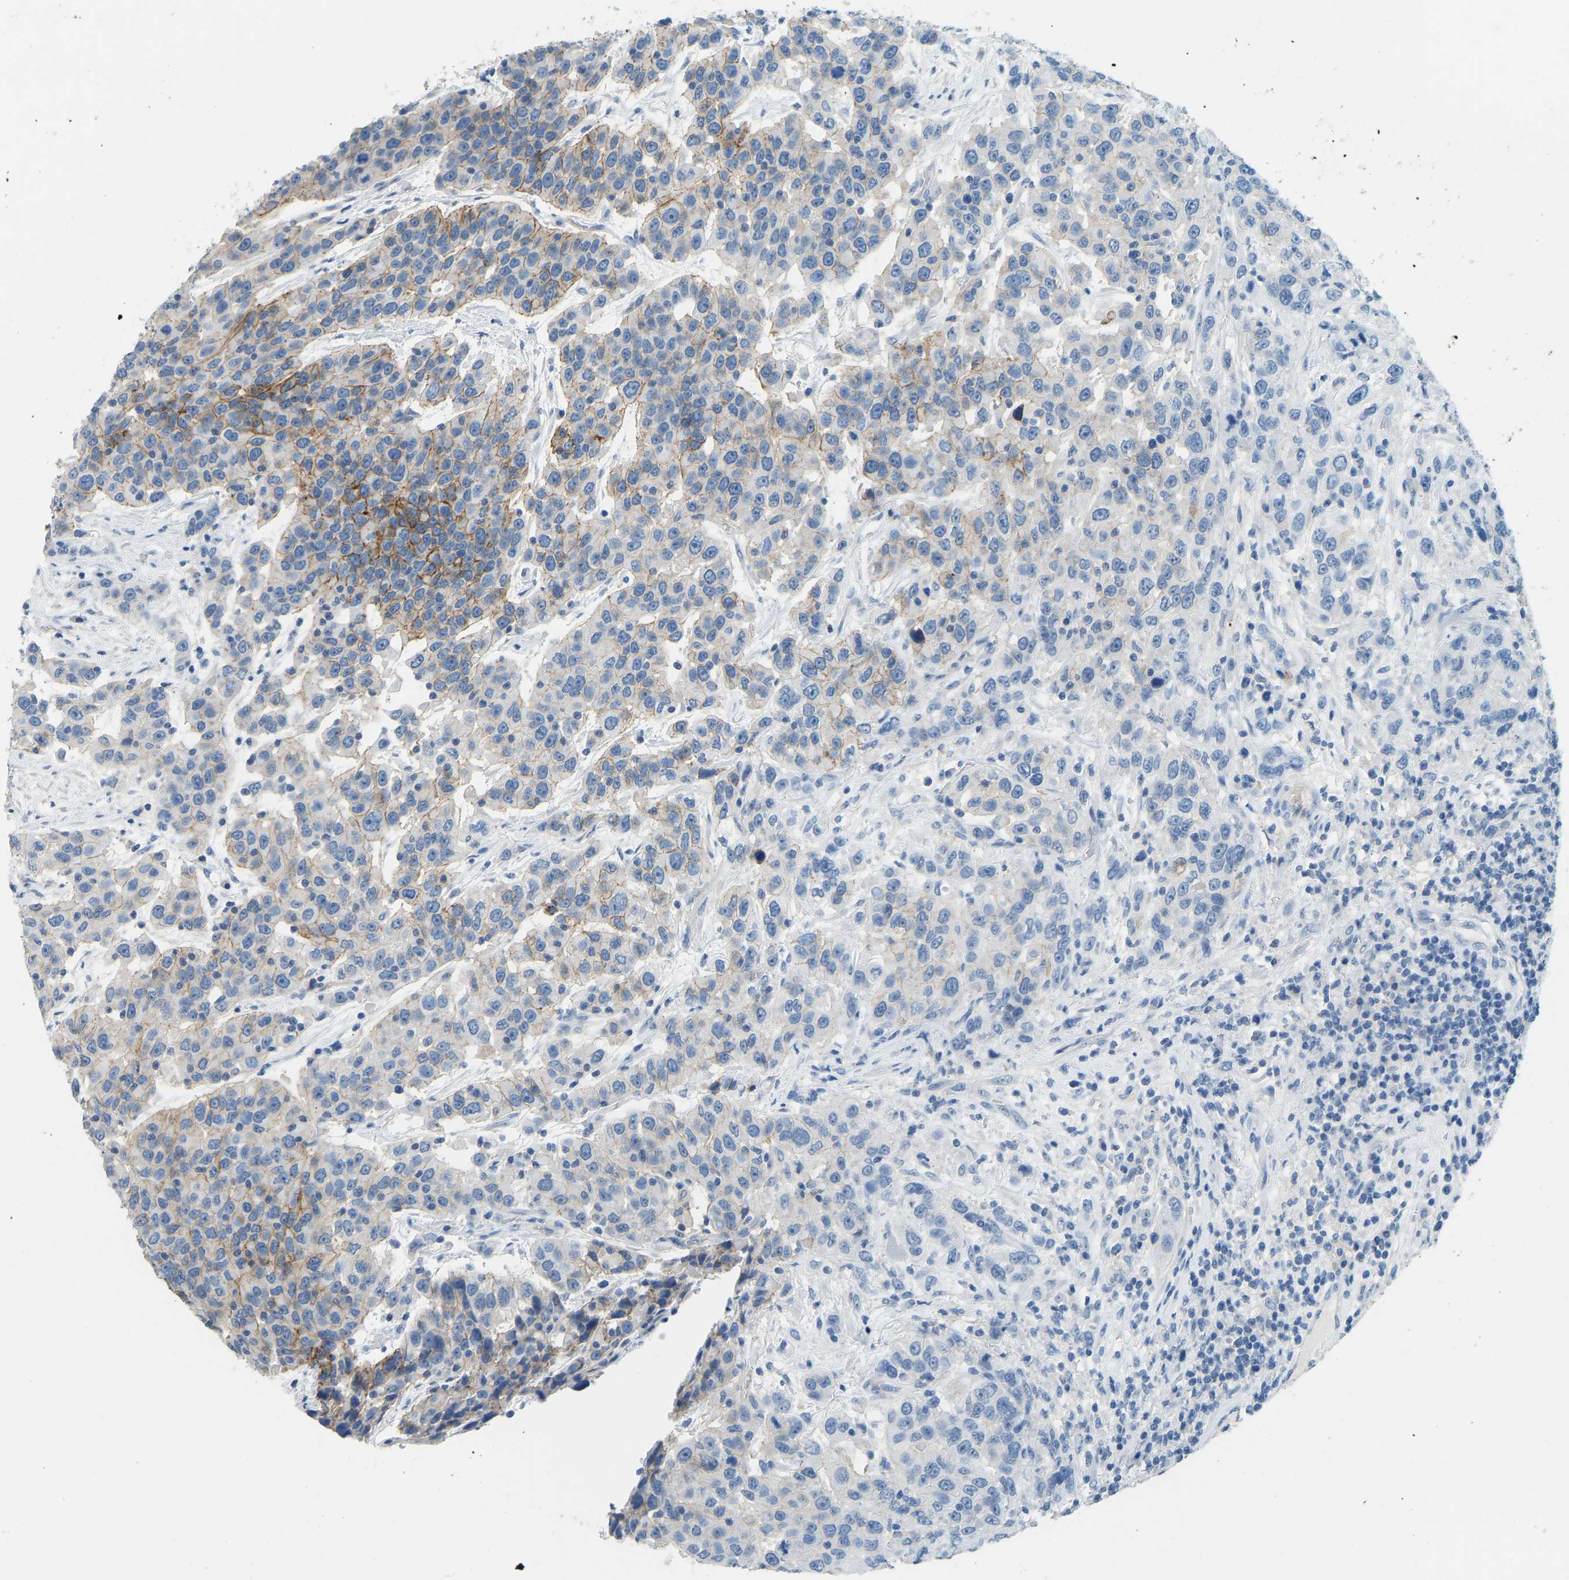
{"staining": {"intensity": "moderate", "quantity": "25%-75%", "location": "cytoplasmic/membranous"}, "tissue": "urothelial cancer", "cell_type": "Tumor cells", "image_type": "cancer", "snomed": [{"axis": "morphology", "description": "Urothelial carcinoma, High grade"}, {"axis": "topography", "description": "Urinary bladder"}], "caption": "Immunohistochemistry histopathology image of urothelial cancer stained for a protein (brown), which displays medium levels of moderate cytoplasmic/membranous staining in approximately 25%-75% of tumor cells.", "gene": "ATP1A1", "patient": {"sex": "female", "age": 80}}